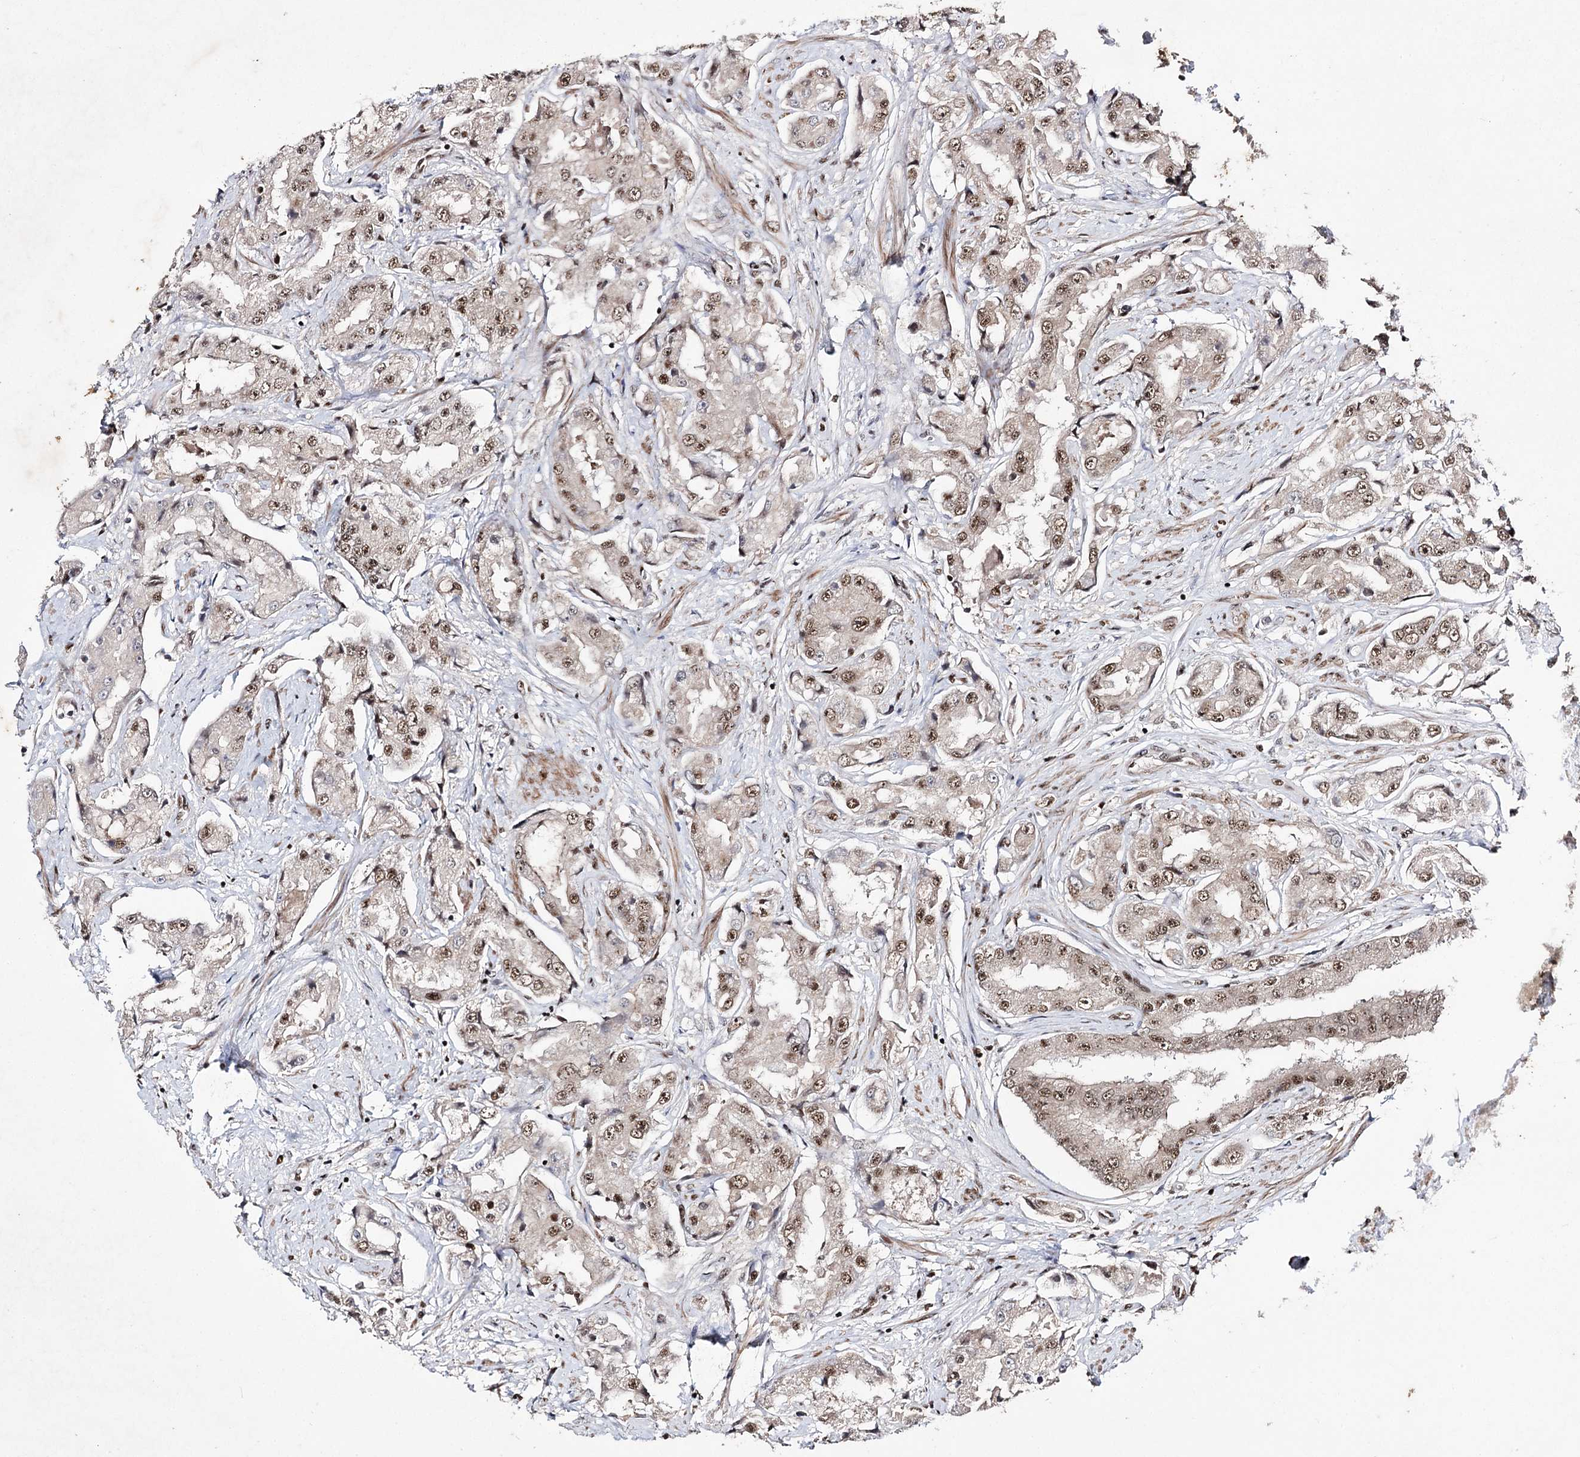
{"staining": {"intensity": "moderate", "quantity": ">75%", "location": "nuclear"}, "tissue": "prostate cancer", "cell_type": "Tumor cells", "image_type": "cancer", "snomed": [{"axis": "morphology", "description": "Adenocarcinoma, High grade"}, {"axis": "topography", "description": "Prostate"}], "caption": "Prostate cancer stained with DAB (3,3'-diaminobenzidine) immunohistochemistry (IHC) exhibits medium levels of moderate nuclear staining in about >75% of tumor cells.", "gene": "PRPF40A", "patient": {"sex": "male", "age": 73}}